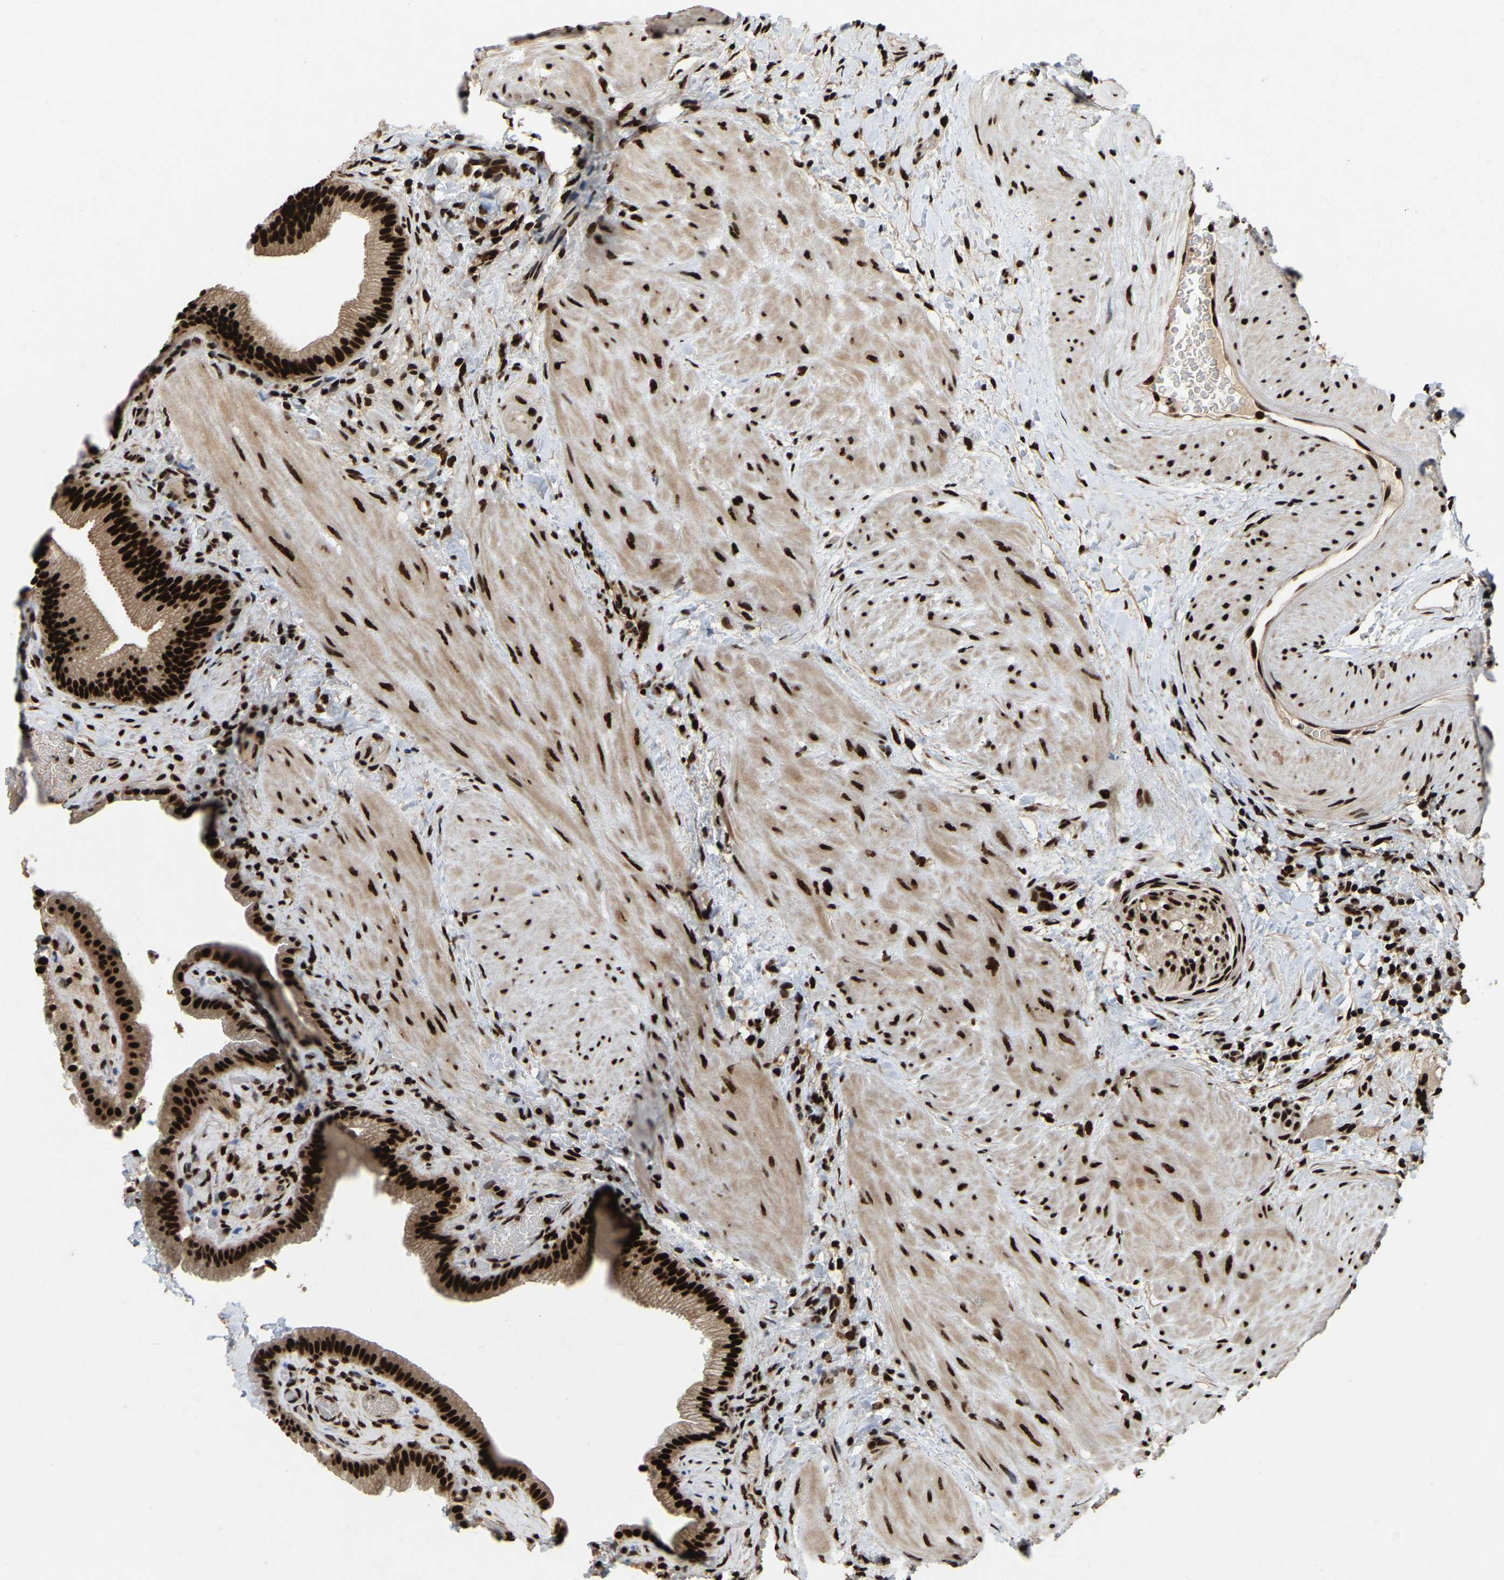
{"staining": {"intensity": "strong", "quantity": ">75%", "location": "nuclear"}, "tissue": "gallbladder", "cell_type": "Glandular cells", "image_type": "normal", "snomed": [{"axis": "morphology", "description": "Normal tissue, NOS"}, {"axis": "topography", "description": "Gallbladder"}], "caption": "Protein expression analysis of benign gallbladder shows strong nuclear positivity in approximately >75% of glandular cells.", "gene": "TBL1XR1", "patient": {"sex": "male", "age": 49}}